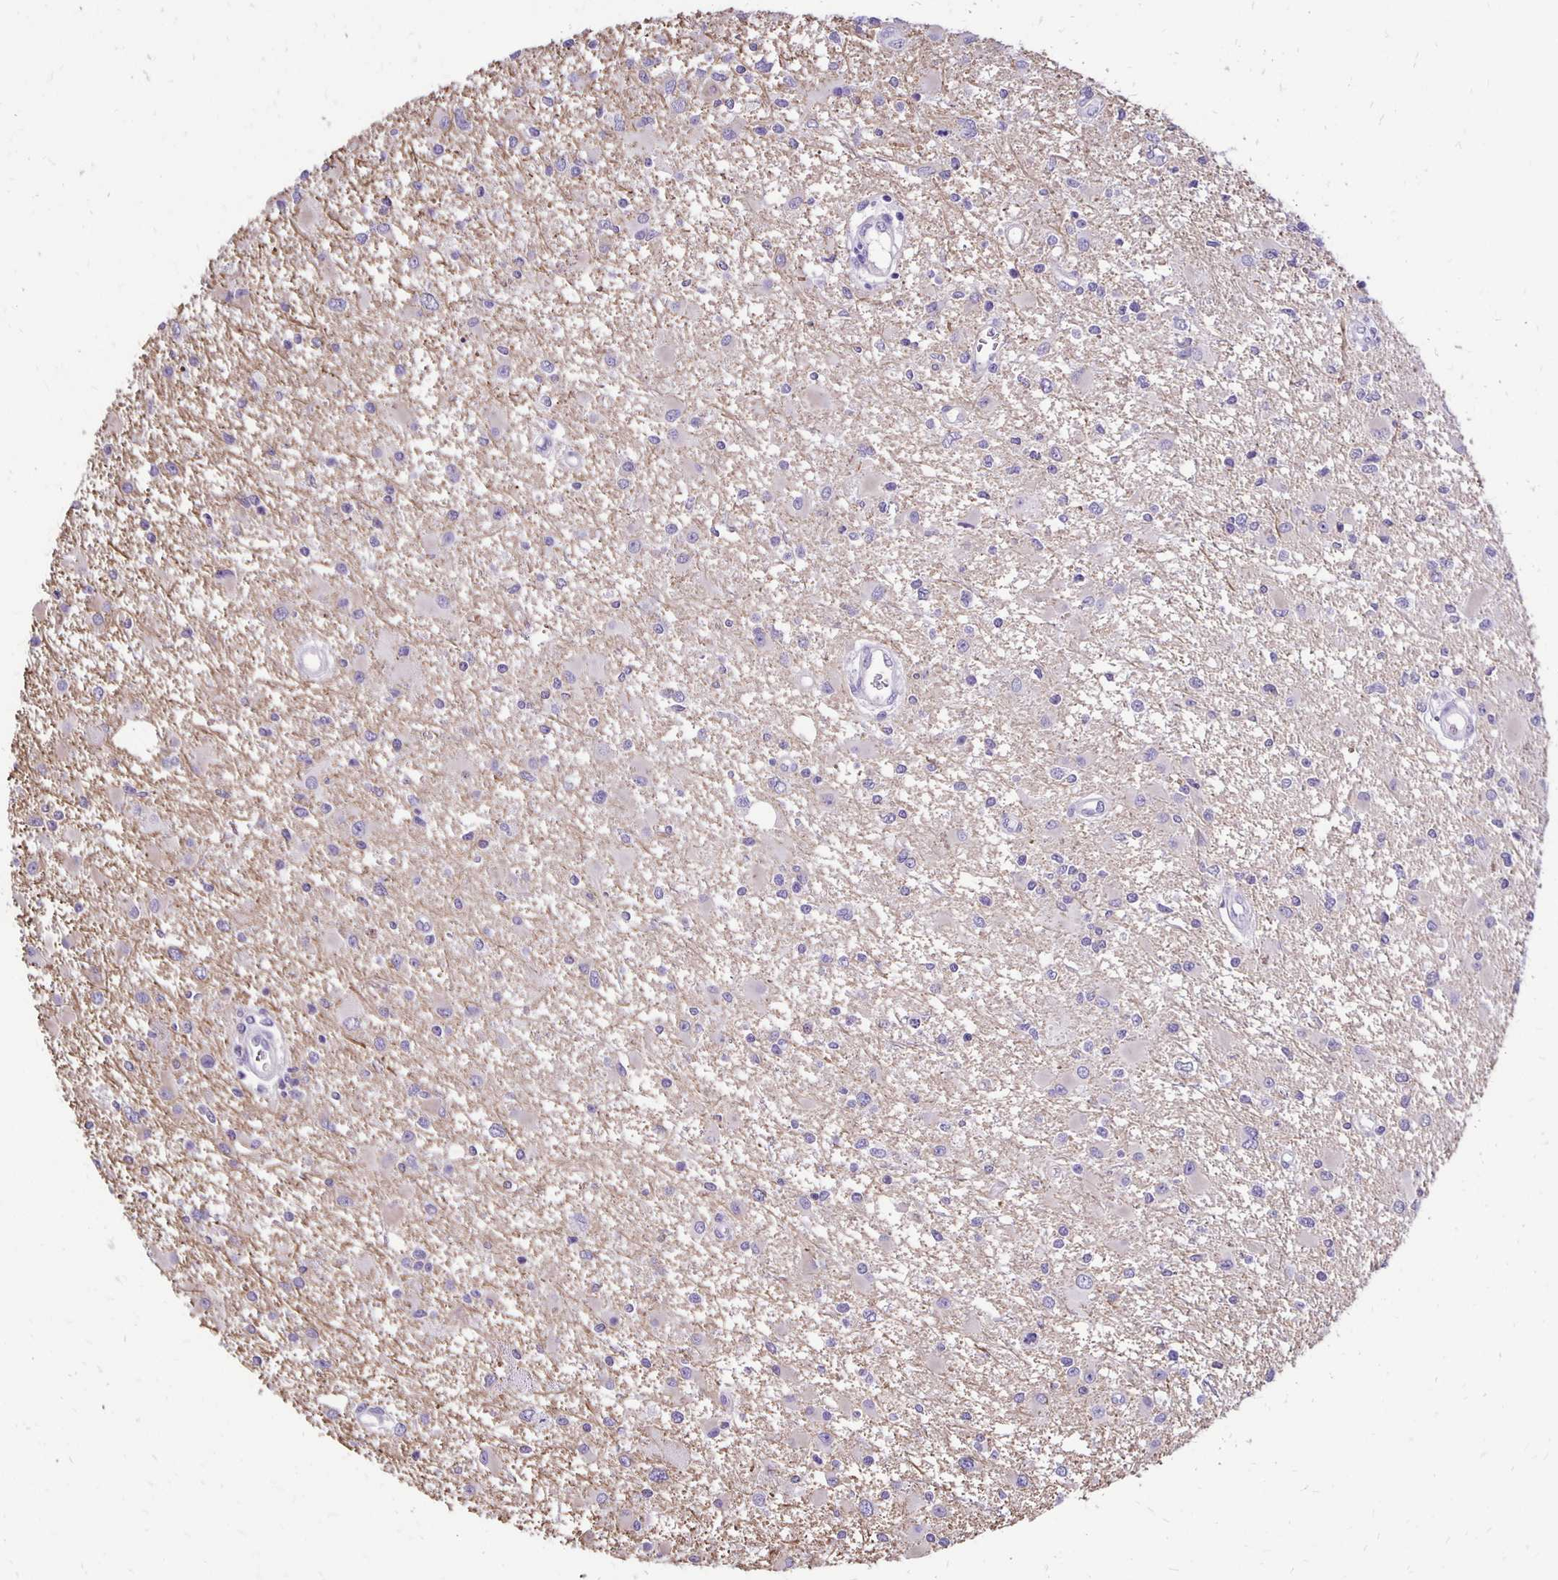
{"staining": {"intensity": "negative", "quantity": "none", "location": "none"}, "tissue": "glioma", "cell_type": "Tumor cells", "image_type": "cancer", "snomed": [{"axis": "morphology", "description": "Glioma, malignant, High grade"}, {"axis": "topography", "description": "Brain"}], "caption": "This photomicrograph is of glioma stained with immunohistochemistry to label a protein in brown with the nuclei are counter-stained blue. There is no expression in tumor cells.", "gene": "ANKRD45", "patient": {"sex": "male", "age": 54}}